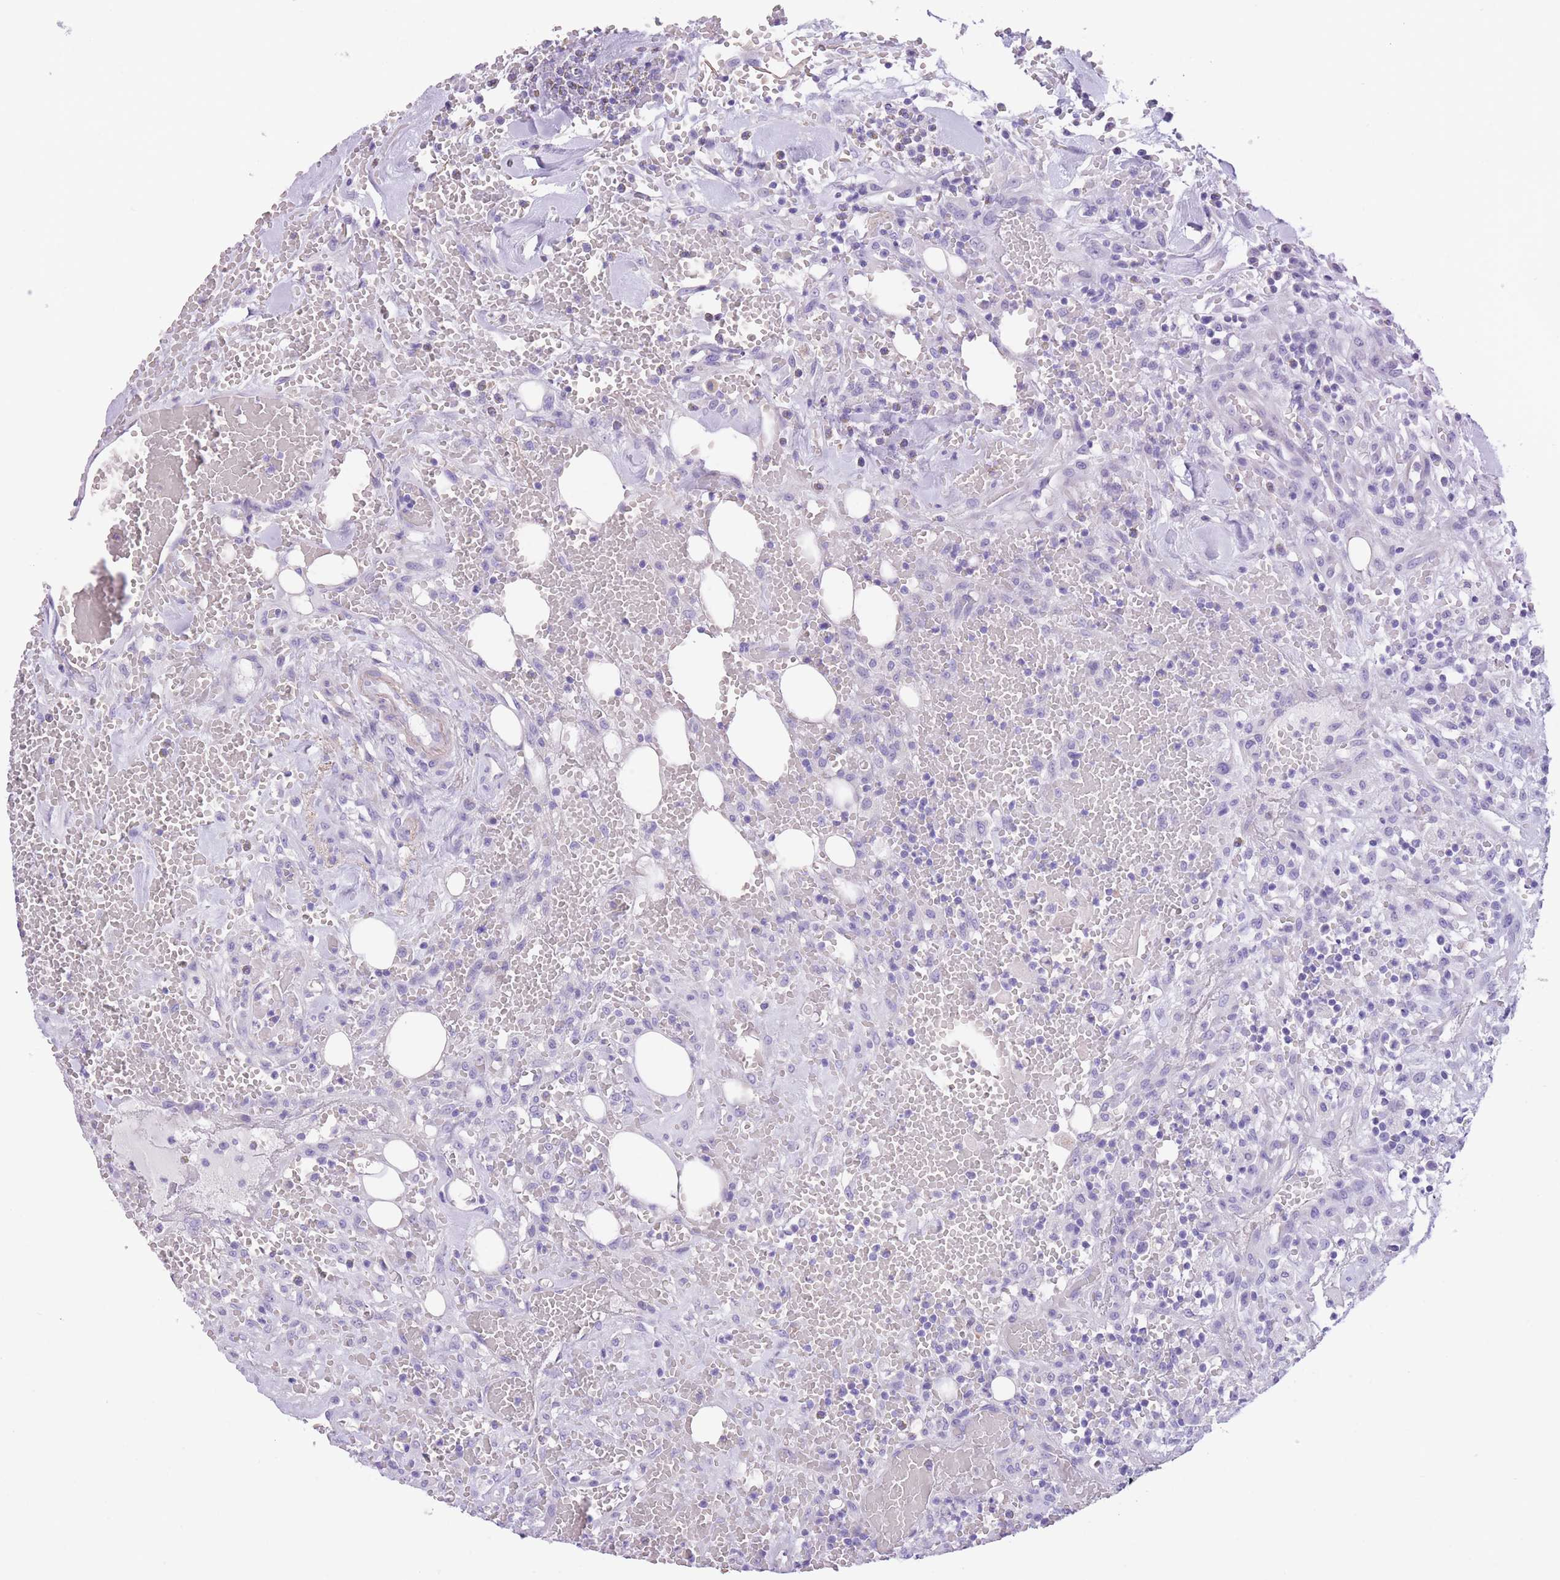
{"staining": {"intensity": "negative", "quantity": "none", "location": "none"}, "tissue": "head and neck cancer", "cell_type": "Tumor cells", "image_type": "cancer", "snomed": [{"axis": "morphology", "description": "Squamous cell carcinoma, NOS"}, {"axis": "topography", "description": "Head-Neck"}], "caption": "This is an immunohistochemistry (IHC) photomicrograph of human head and neck cancer. There is no staining in tumor cells.", "gene": "RAI2", "patient": {"sex": "male", "age": 81}}